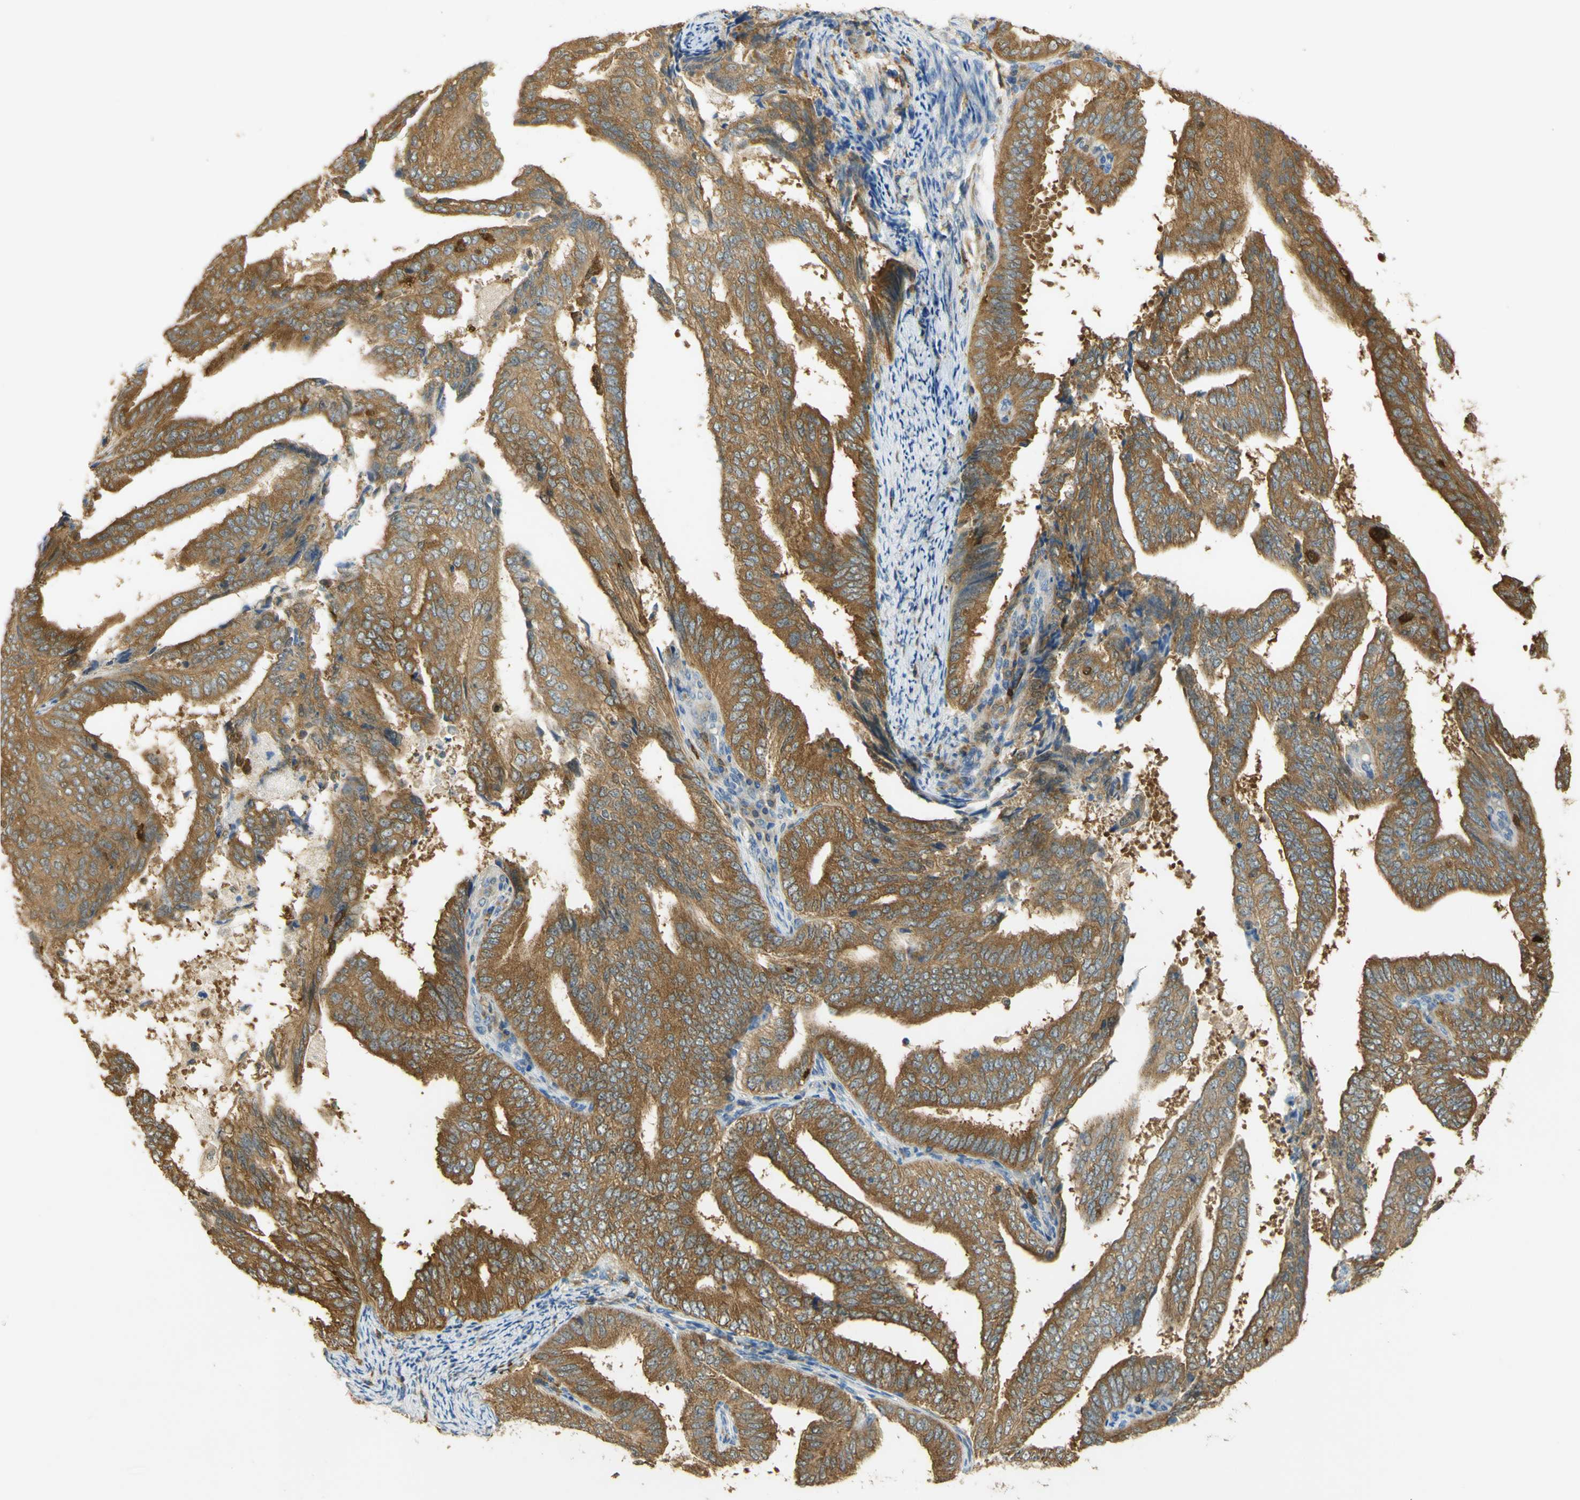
{"staining": {"intensity": "moderate", "quantity": ">75%", "location": "cytoplasmic/membranous"}, "tissue": "endometrial cancer", "cell_type": "Tumor cells", "image_type": "cancer", "snomed": [{"axis": "morphology", "description": "Adenocarcinoma, NOS"}, {"axis": "topography", "description": "Endometrium"}], "caption": "DAB immunohistochemical staining of human endometrial cancer (adenocarcinoma) demonstrates moderate cytoplasmic/membranous protein staining in approximately >75% of tumor cells.", "gene": "PAK1", "patient": {"sex": "female", "age": 58}}